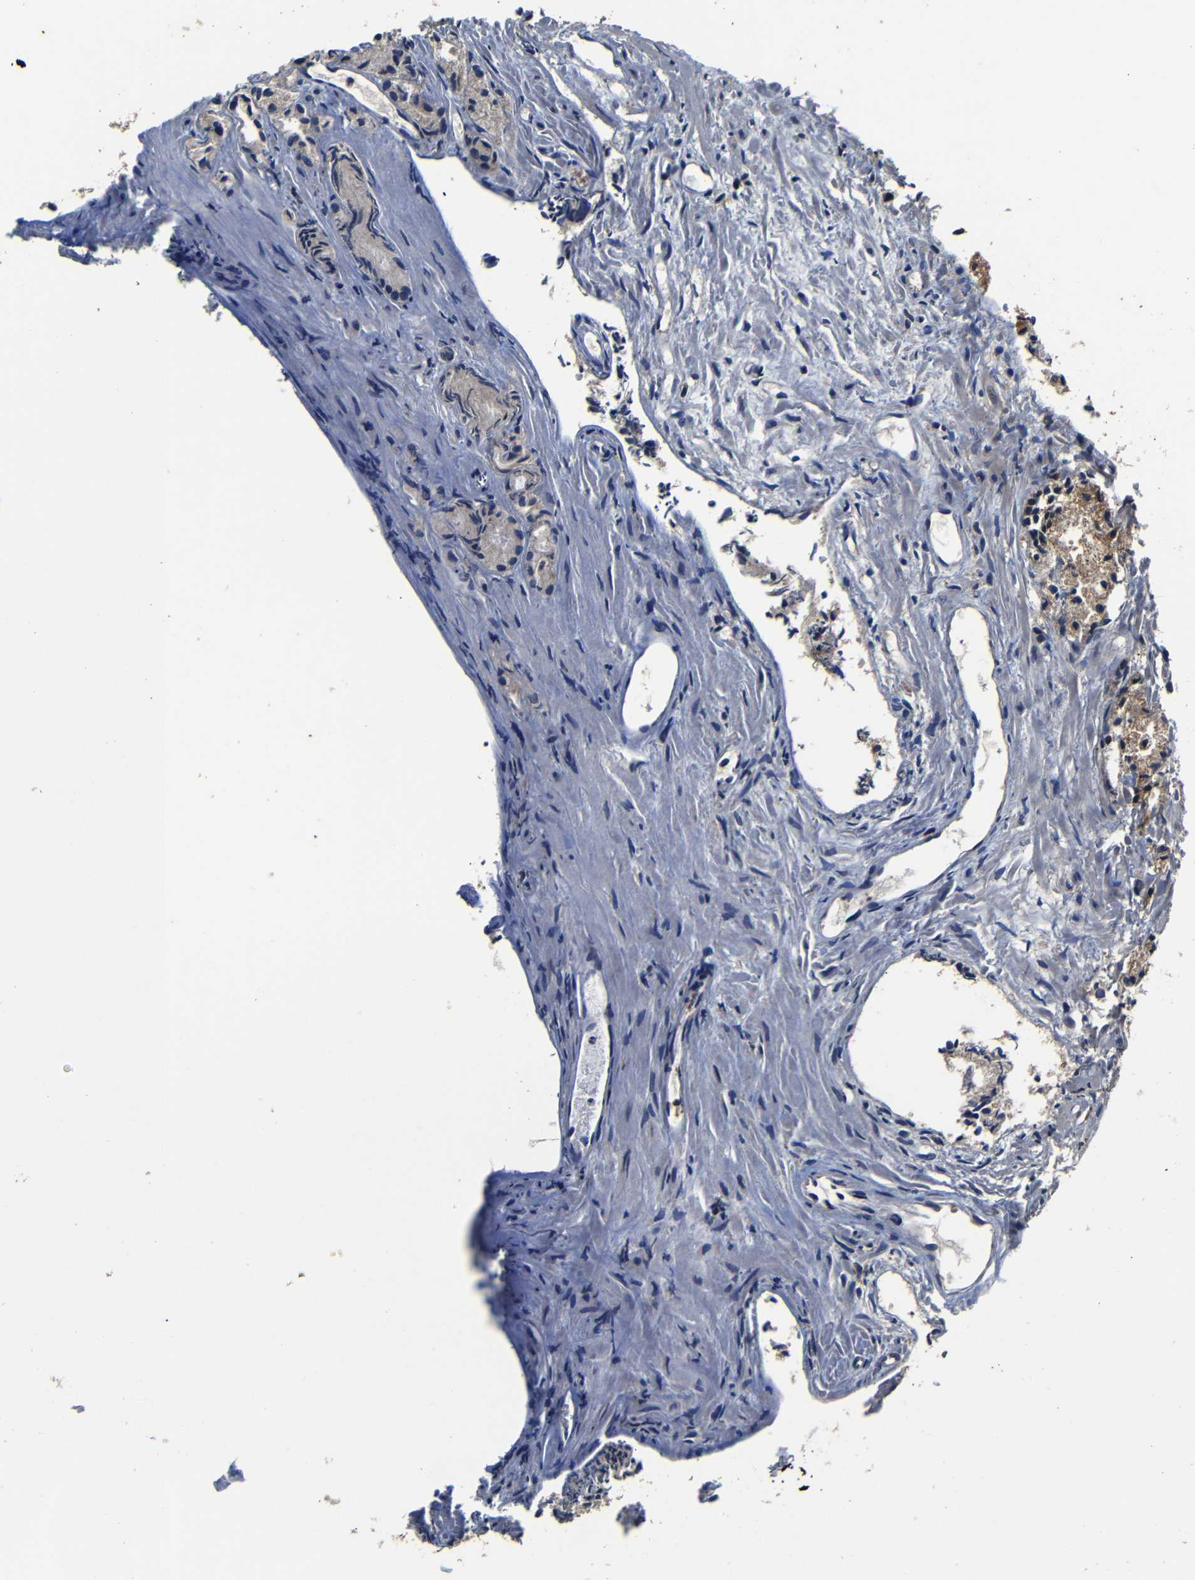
{"staining": {"intensity": "weak", "quantity": ">75%", "location": "cytoplasmic/membranous"}, "tissue": "prostate cancer", "cell_type": "Tumor cells", "image_type": "cancer", "snomed": [{"axis": "morphology", "description": "Adenocarcinoma, Low grade"}, {"axis": "topography", "description": "Prostate"}], "caption": "The histopathology image demonstrates staining of low-grade adenocarcinoma (prostate), revealing weak cytoplasmic/membranous protein staining (brown color) within tumor cells. (DAB (3,3'-diaminobenzidine) IHC, brown staining for protein, blue staining for nuclei).", "gene": "SCN9A", "patient": {"sex": "male", "age": 72}}